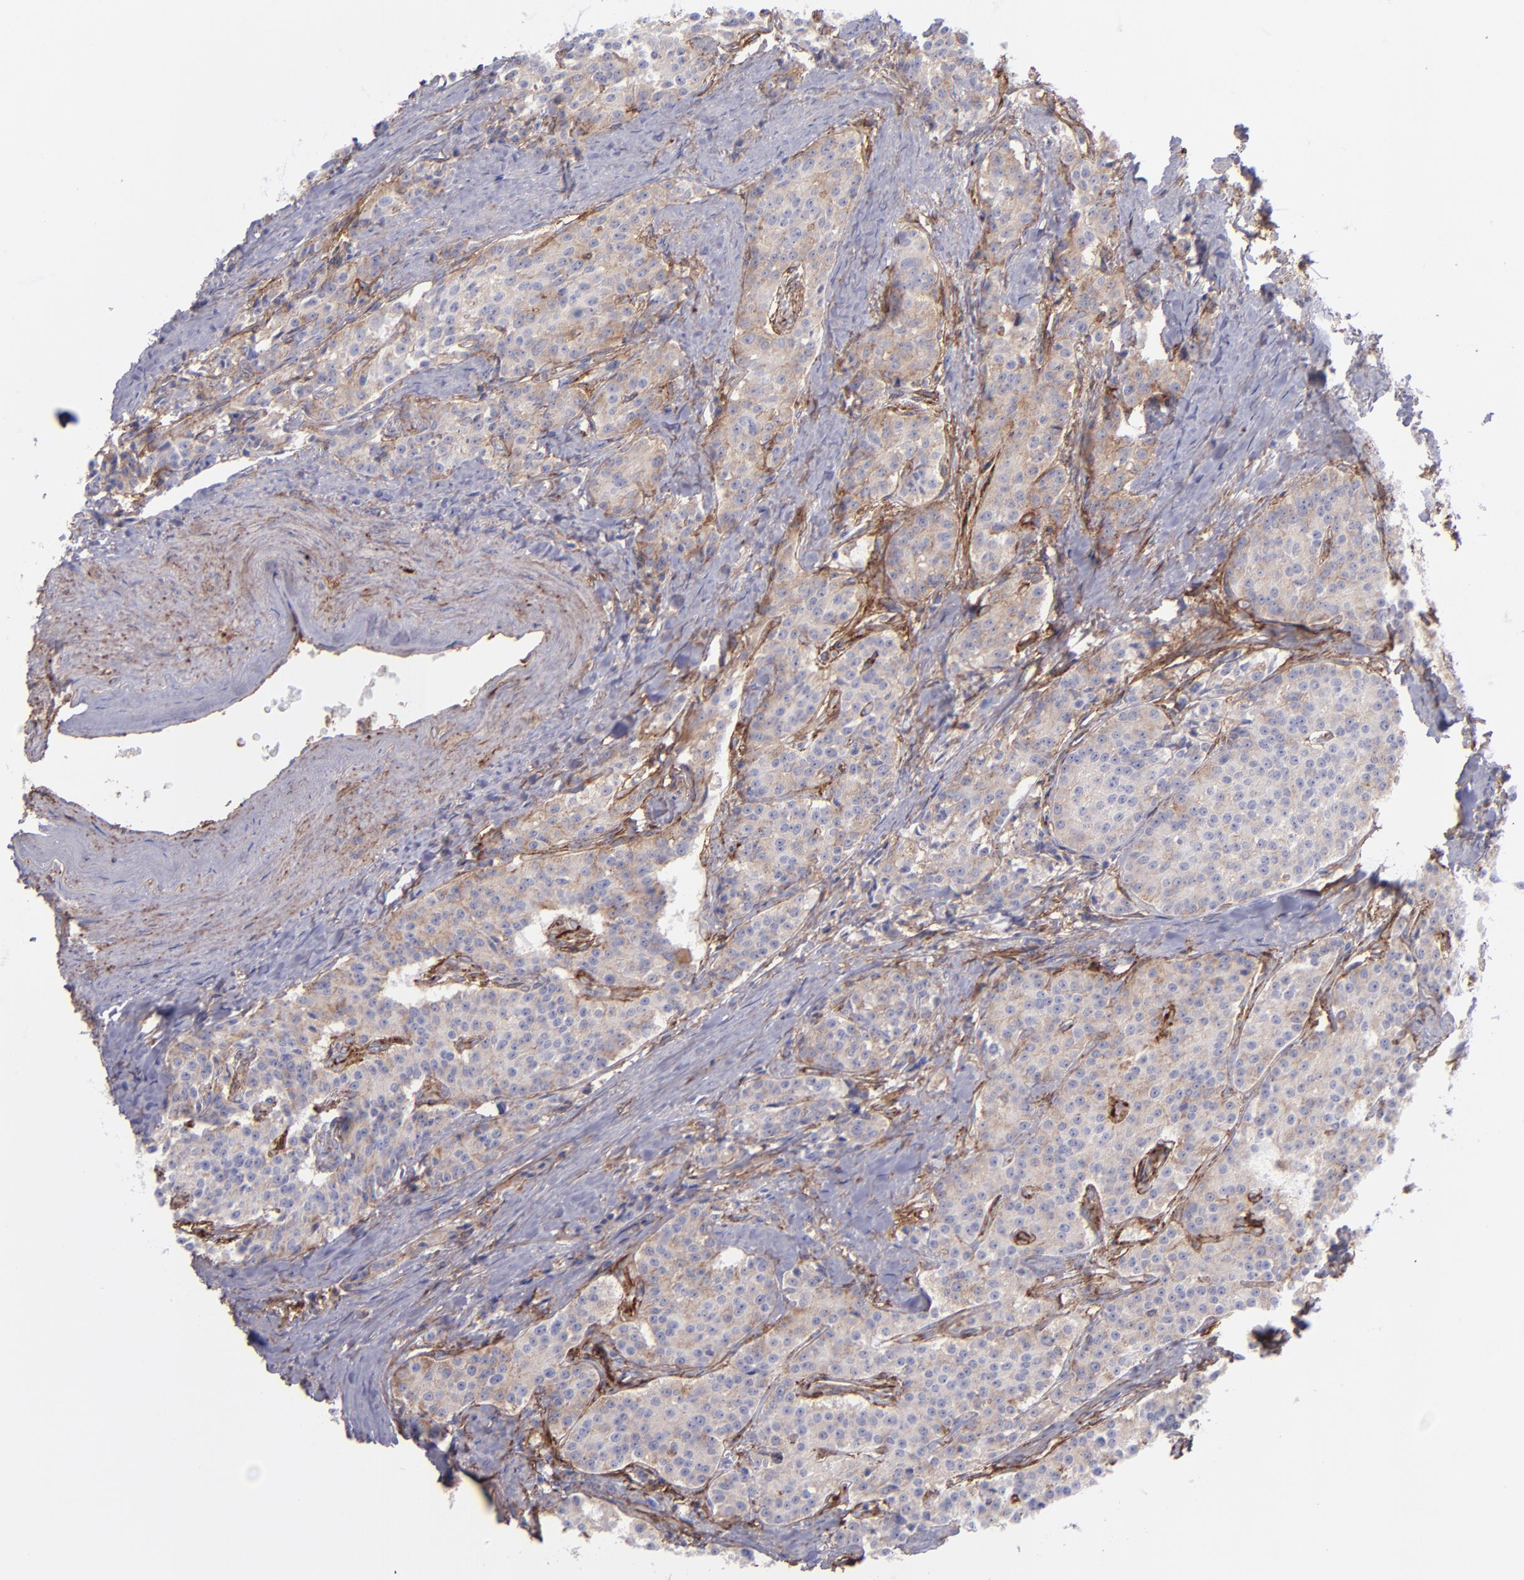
{"staining": {"intensity": "moderate", "quantity": ">75%", "location": "cytoplasmic/membranous"}, "tissue": "carcinoid", "cell_type": "Tumor cells", "image_type": "cancer", "snomed": [{"axis": "morphology", "description": "Carcinoid, malignant, NOS"}, {"axis": "topography", "description": "Stomach"}], "caption": "This is an image of immunohistochemistry (IHC) staining of carcinoid (malignant), which shows moderate expression in the cytoplasmic/membranous of tumor cells.", "gene": "ITGAV", "patient": {"sex": "female", "age": 76}}